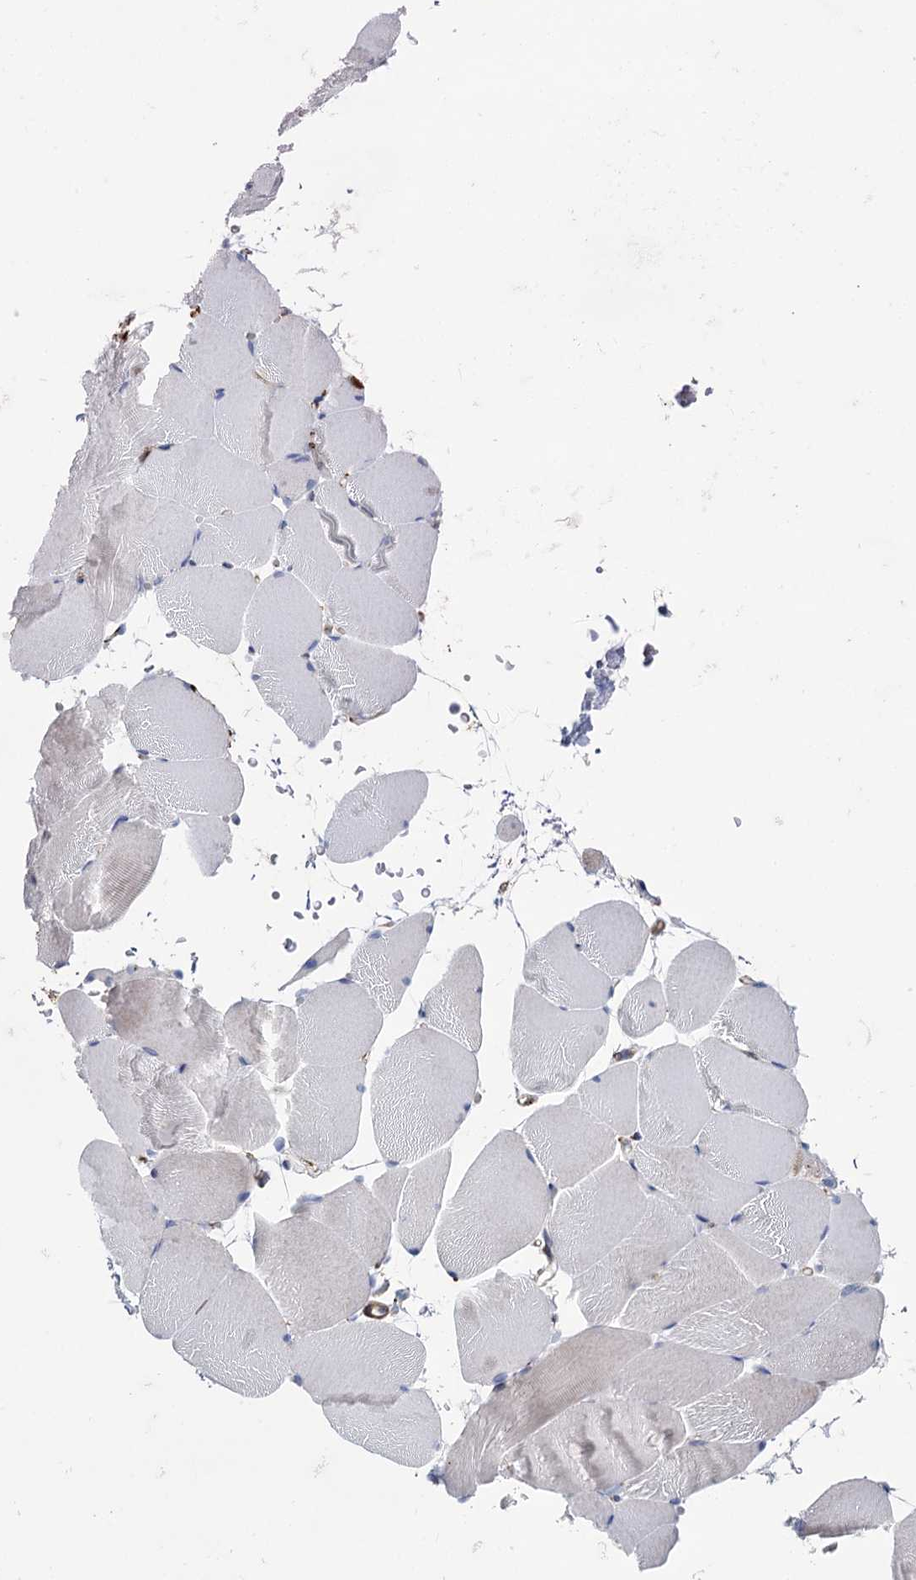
{"staining": {"intensity": "negative", "quantity": "none", "location": "none"}, "tissue": "skeletal muscle", "cell_type": "Myocytes", "image_type": "normal", "snomed": [{"axis": "morphology", "description": "Normal tissue, NOS"}, {"axis": "topography", "description": "Skeletal muscle"}, {"axis": "topography", "description": "Parathyroid gland"}], "caption": "The immunohistochemistry (IHC) photomicrograph has no significant staining in myocytes of skeletal muscle. (DAB (3,3'-diaminobenzidine) immunohistochemistry with hematoxylin counter stain).", "gene": "SNCG", "patient": {"sex": "female", "age": 37}}